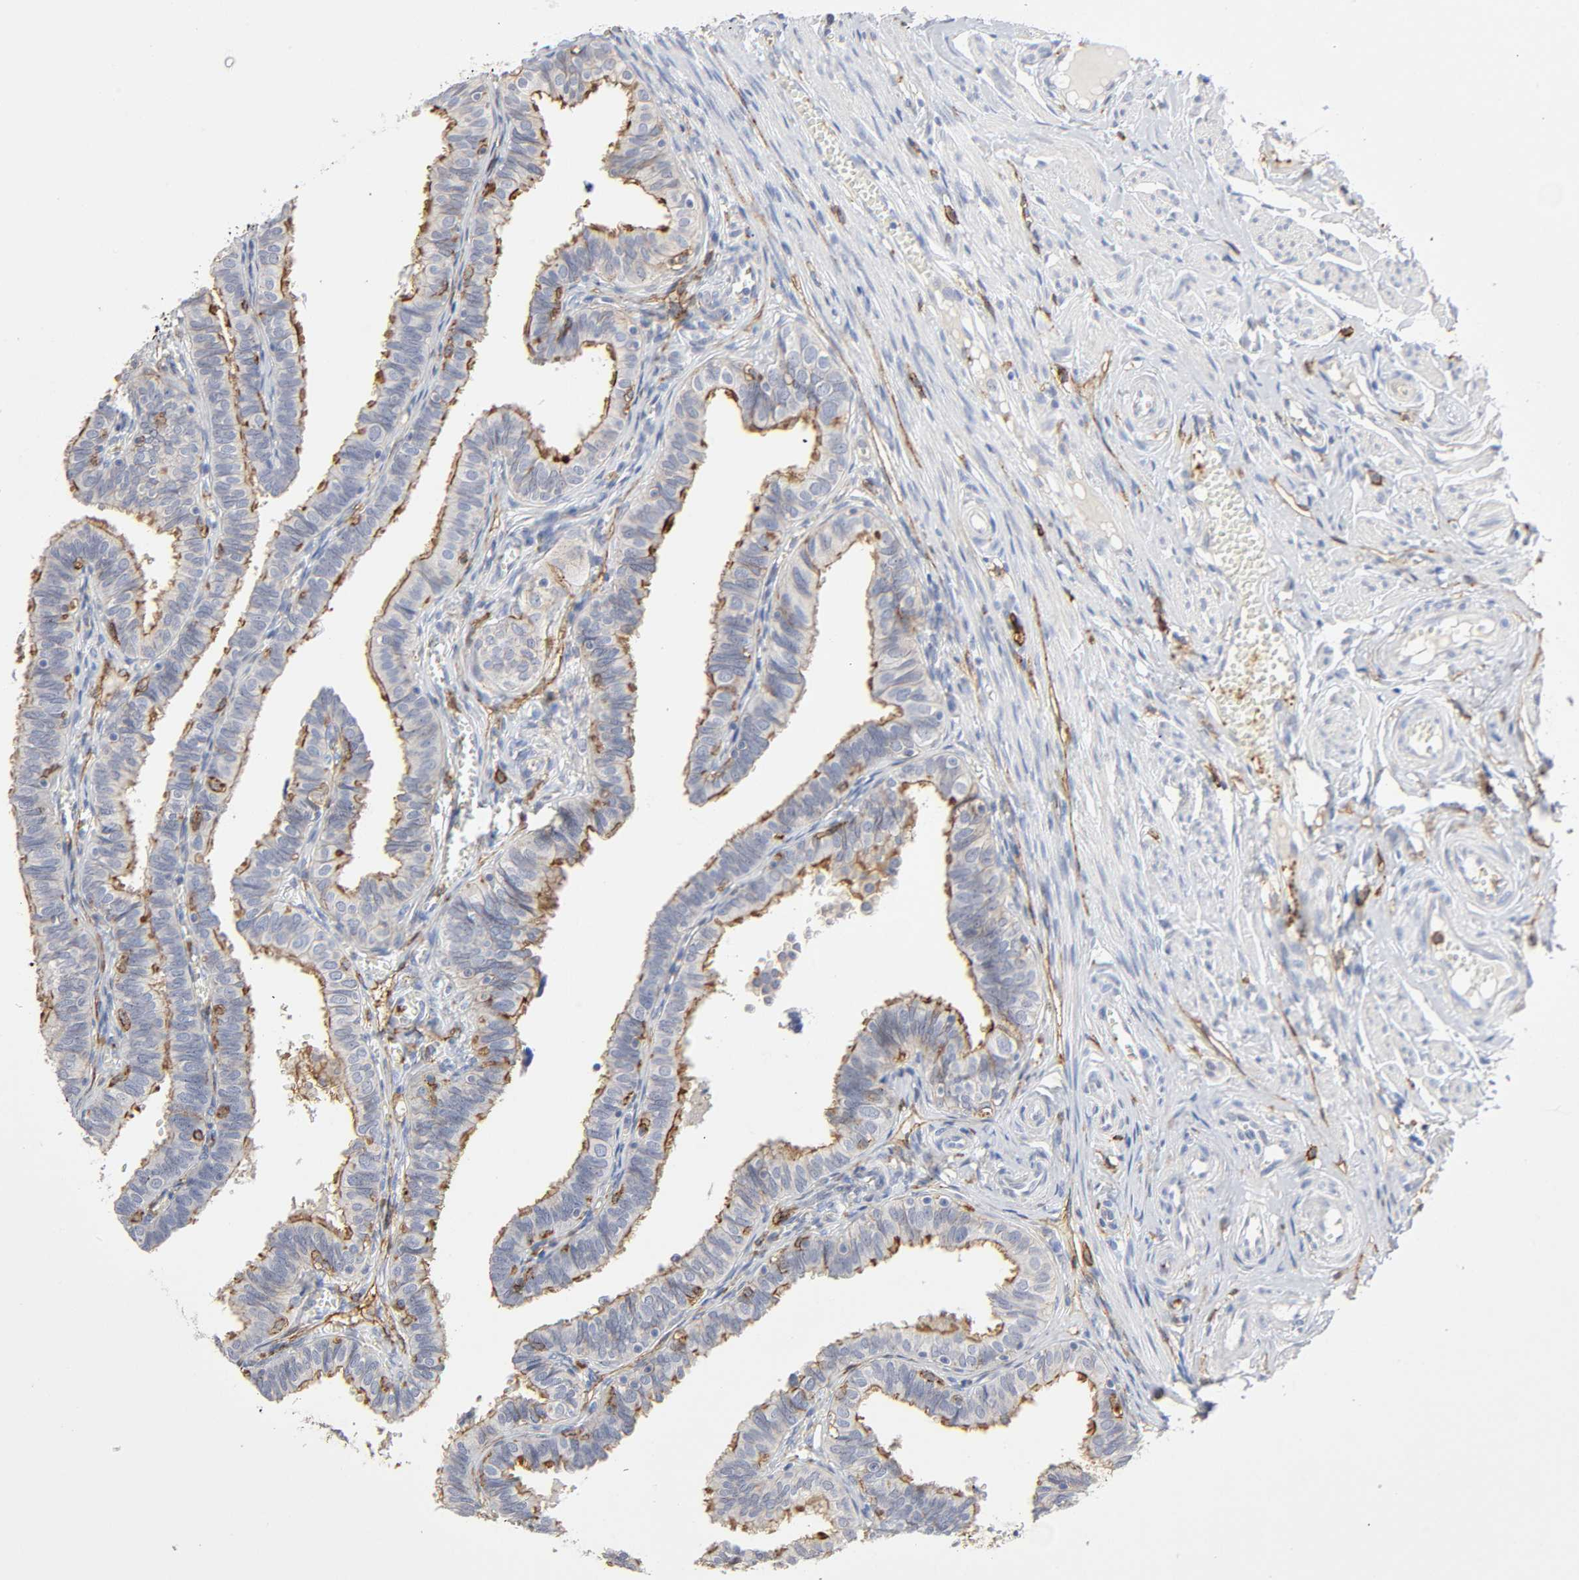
{"staining": {"intensity": "strong", "quantity": "<25%", "location": "cytoplasmic/membranous"}, "tissue": "fallopian tube", "cell_type": "Glandular cells", "image_type": "normal", "snomed": [{"axis": "morphology", "description": "Normal tissue, NOS"}, {"axis": "topography", "description": "Fallopian tube"}], "caption": "Fallopian tube was stained to show a protein in brown. There is medium levels of strong cytoplasmic/membranous staining in about <25% of glandular cells. Nuclei are stained in blue.", "gene": "LYN", "patient": {"sex": "female", "age": 46}}